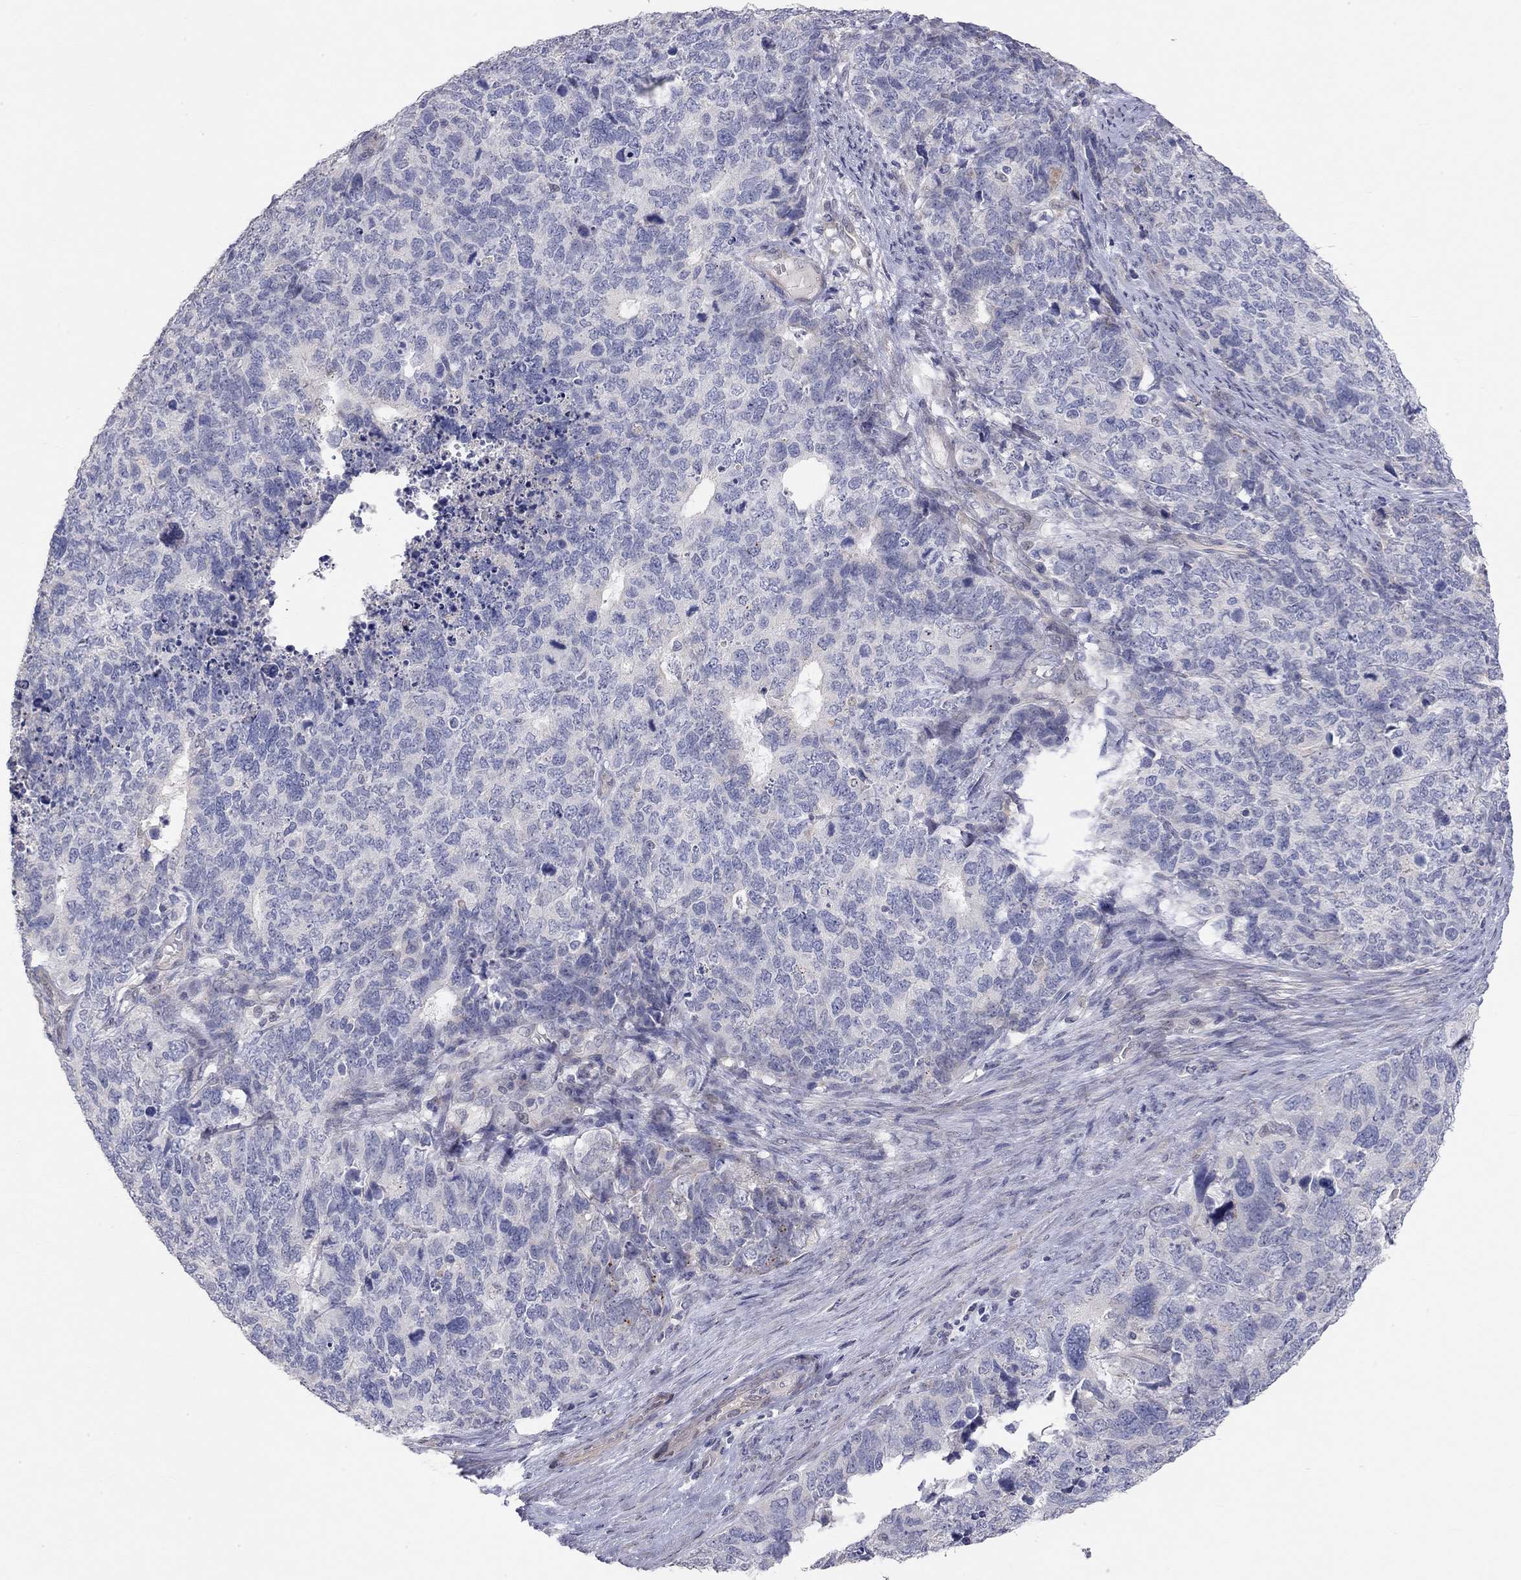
{"staining": {"intensity": "negative", "quantity": "none", "location": "none"}, "tissue": "cervical cancer", "cell_type": "Tumor cells", "image_type": "cancer", "snomed": [{"axis": "morphology", "description": "Squamous cell carcinoma, NOS"}, {"axis": "topography", "description": "Cervix"}], "caption": "The immunohistochemistry (IHC) photomicrograph has no significant positivity in tumor cells of cervical cancer (squamous cell carcinoma) tissue.", "gene": "PAPSS2", "patient": {"sex": "female", "age": 63}}